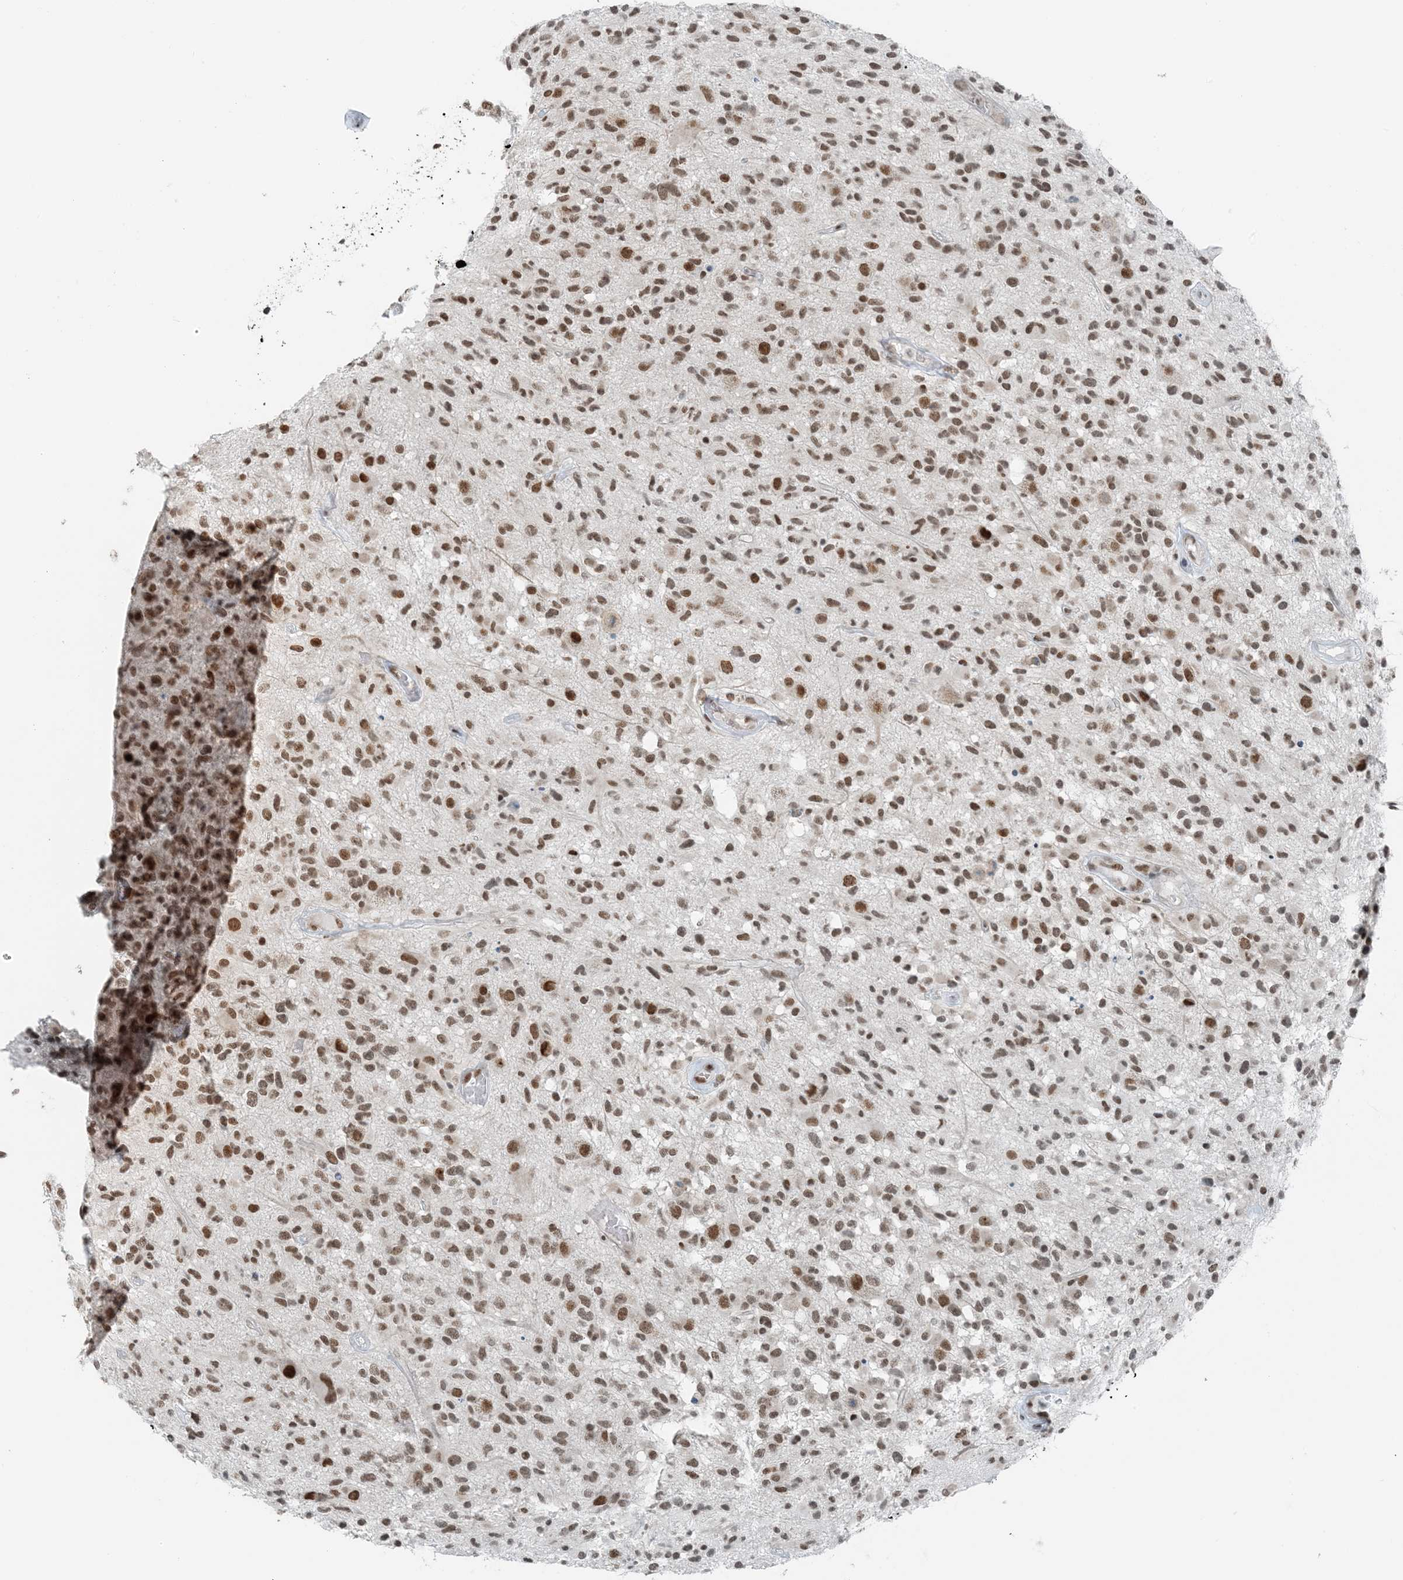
{"staining": {"intensity": "moderate", "quantity": ">75%", "location": "nuclear"}, "tissue": "glioma", "cell_type": "Tumor cells", "image_type": "cancer", "snomed": [{"axis": "morphology", "description": "Glioma, malignant, High grade"}, {"axis": "morphology", "description": "Glioblastoma, NOS"}, {"axis": "topography", "description": "Brain"}], "caption": "A histopathology image of glioma stained for a protein demonstrates moderate nuclear brown staining in tumor cells. (DAB (3,3'-diaminobenzidine) = brown stain, brightfield microscopy at high magnification).", "gene": "ZNF500", "patient": {"sex": "male", "age": 60}}